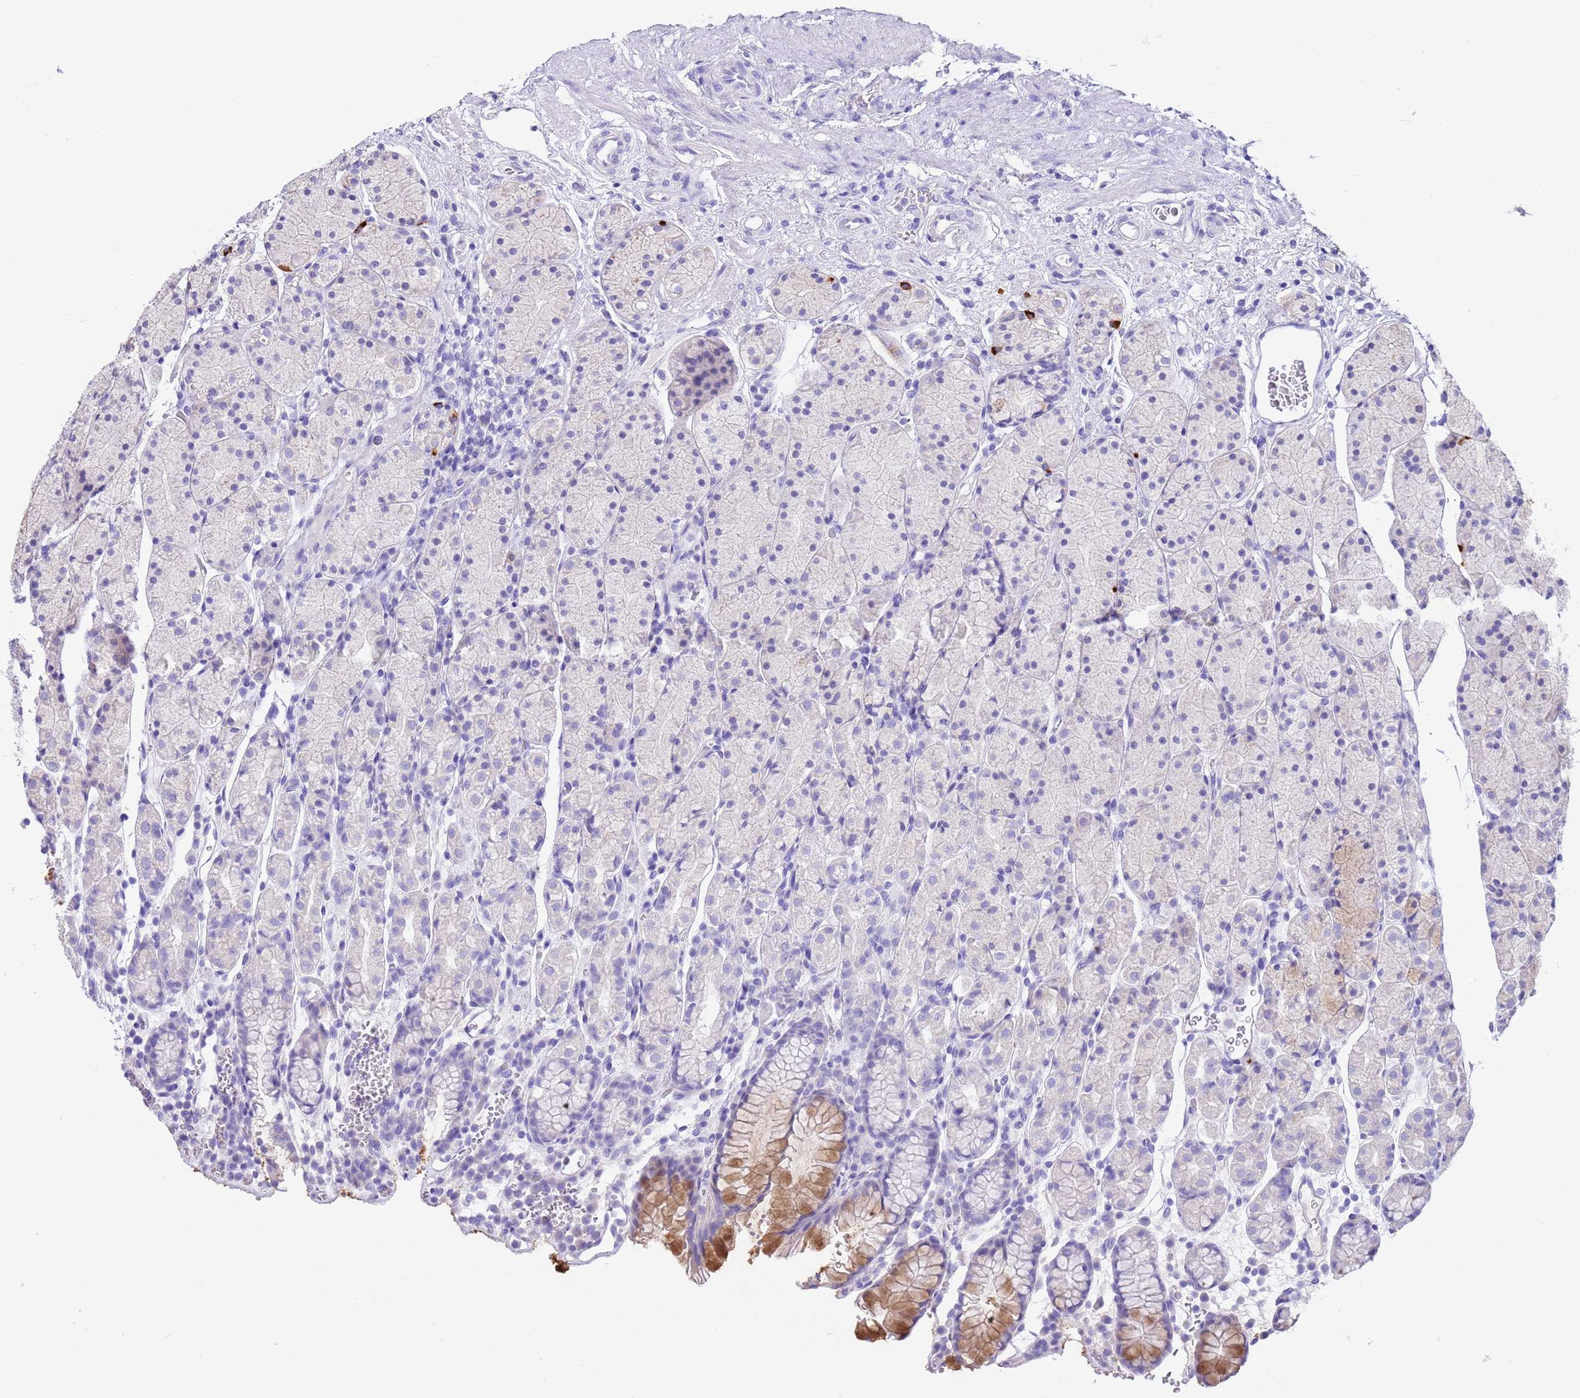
{"staining": {"intensity": "moderate", "quantity": "<25%", "location": "cytoplasmic/membranous"}, "tissue": "stomach", "cell_type": "Glandular cells", "image_type": "normal", "snomed": [{"axis": "morphology", "description": "Normal tissue, NOS"}, {"axis": "topography", "description": "Stomach, upper"}, {"axis": "topography", "description": "Stomach"}], "caption": "Immunohistochemistry histopathology image of benign stomach: stomach stained using immunohistochemistry (IHC) shows low levels of moderate protein expression localized specifically in the cytoplasmic/membranous of glandular cells, appearing as a cytoplasmic/membranous brown color.", "gene": "CPB1", "patient": {"sex": "male", "age": 62}}